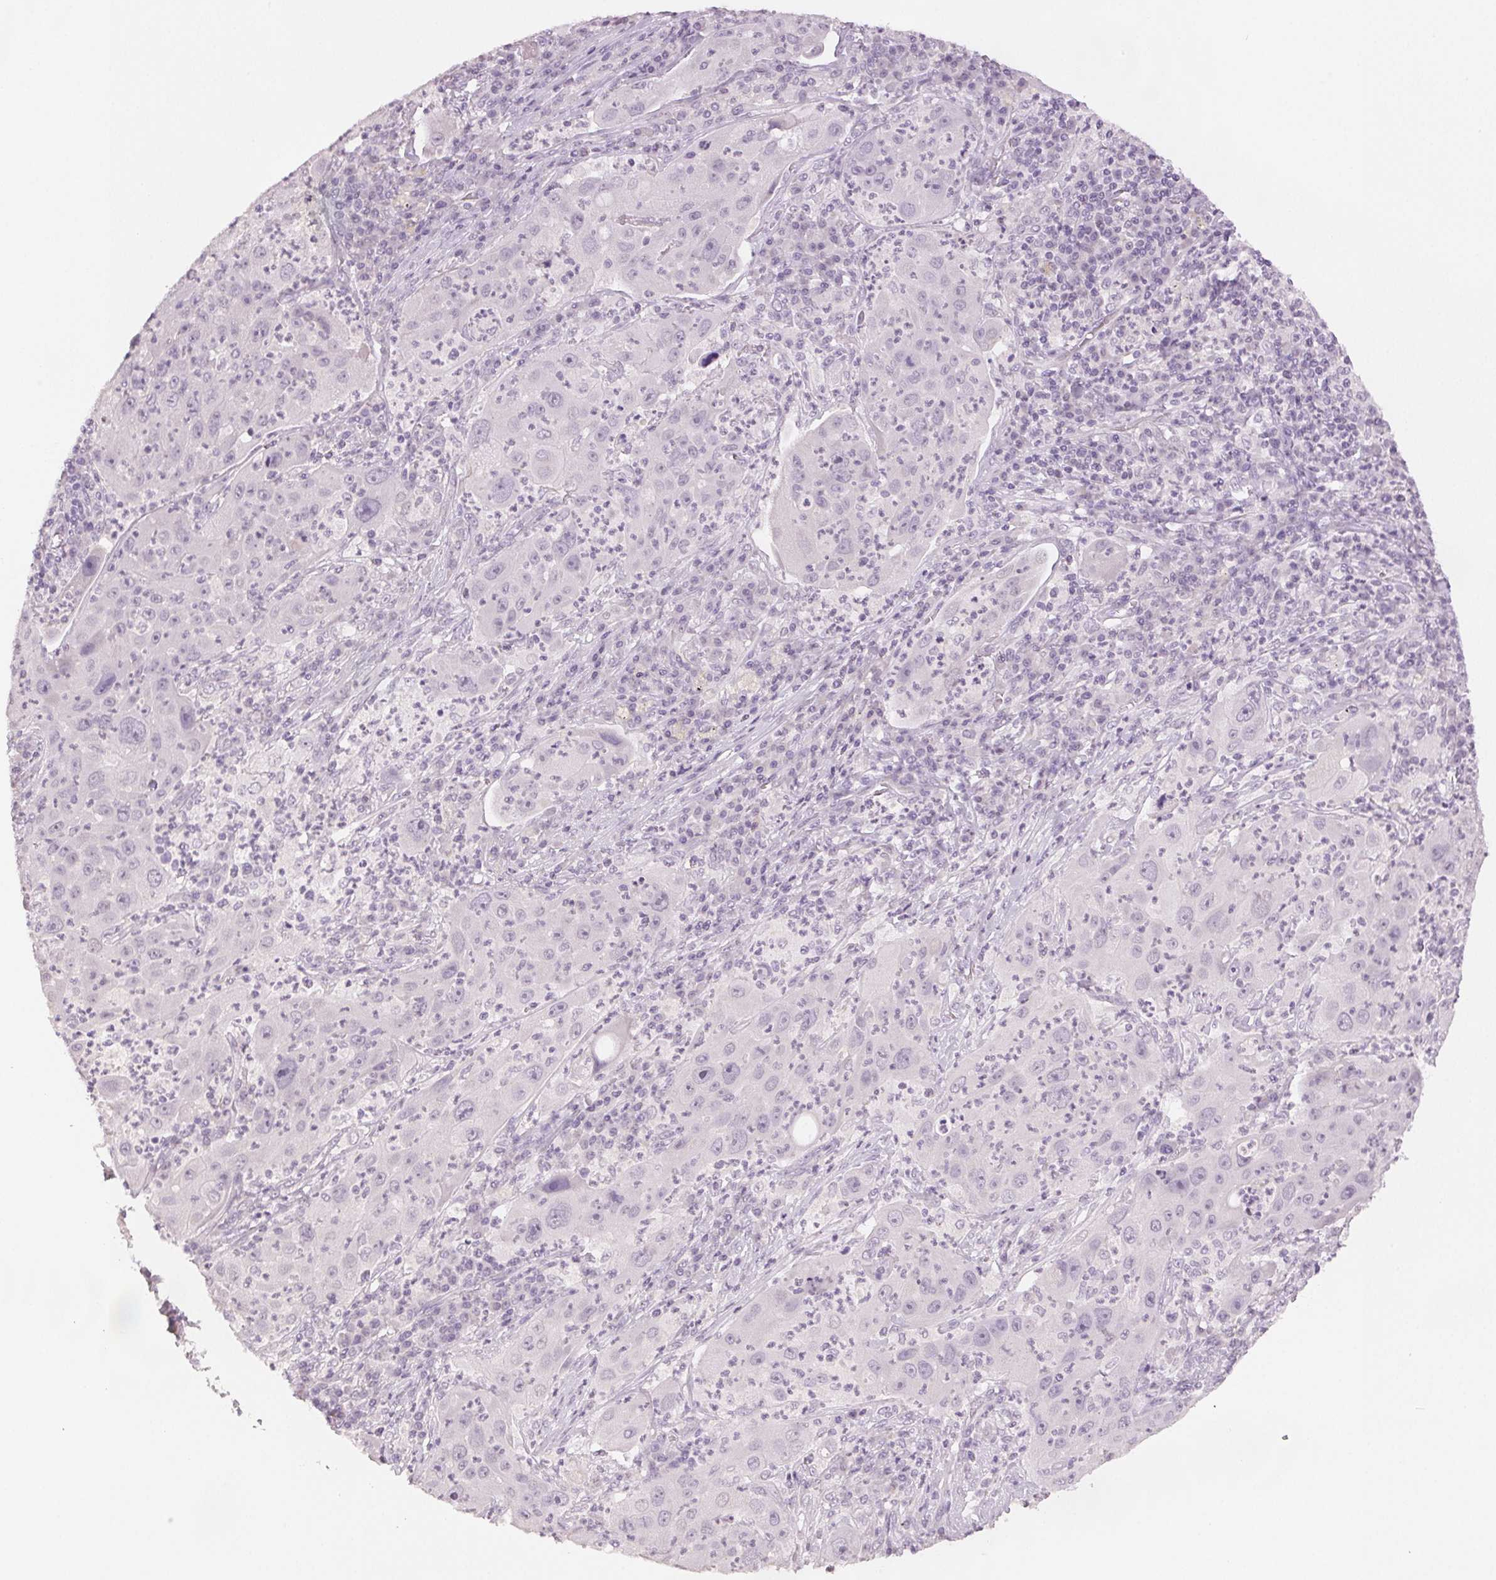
{"staining": {"intensity": "negative", "quantity": "none", "location": "none"}, "tissue": "lung cancer", "cell_type": "Tumor cells", "image_type": "cancer", "snomed": [{"axis": "morphology", "description": "Squamous cell carcinoma, NOS"}, {"axis": "topography", "description": "Lung"}], "caption": "The image exhibits no staining of tumor cells in squamous cell carcinoma (lung).", "gene": "SCGN", "patient": {"sex": "female", "age": 59}}